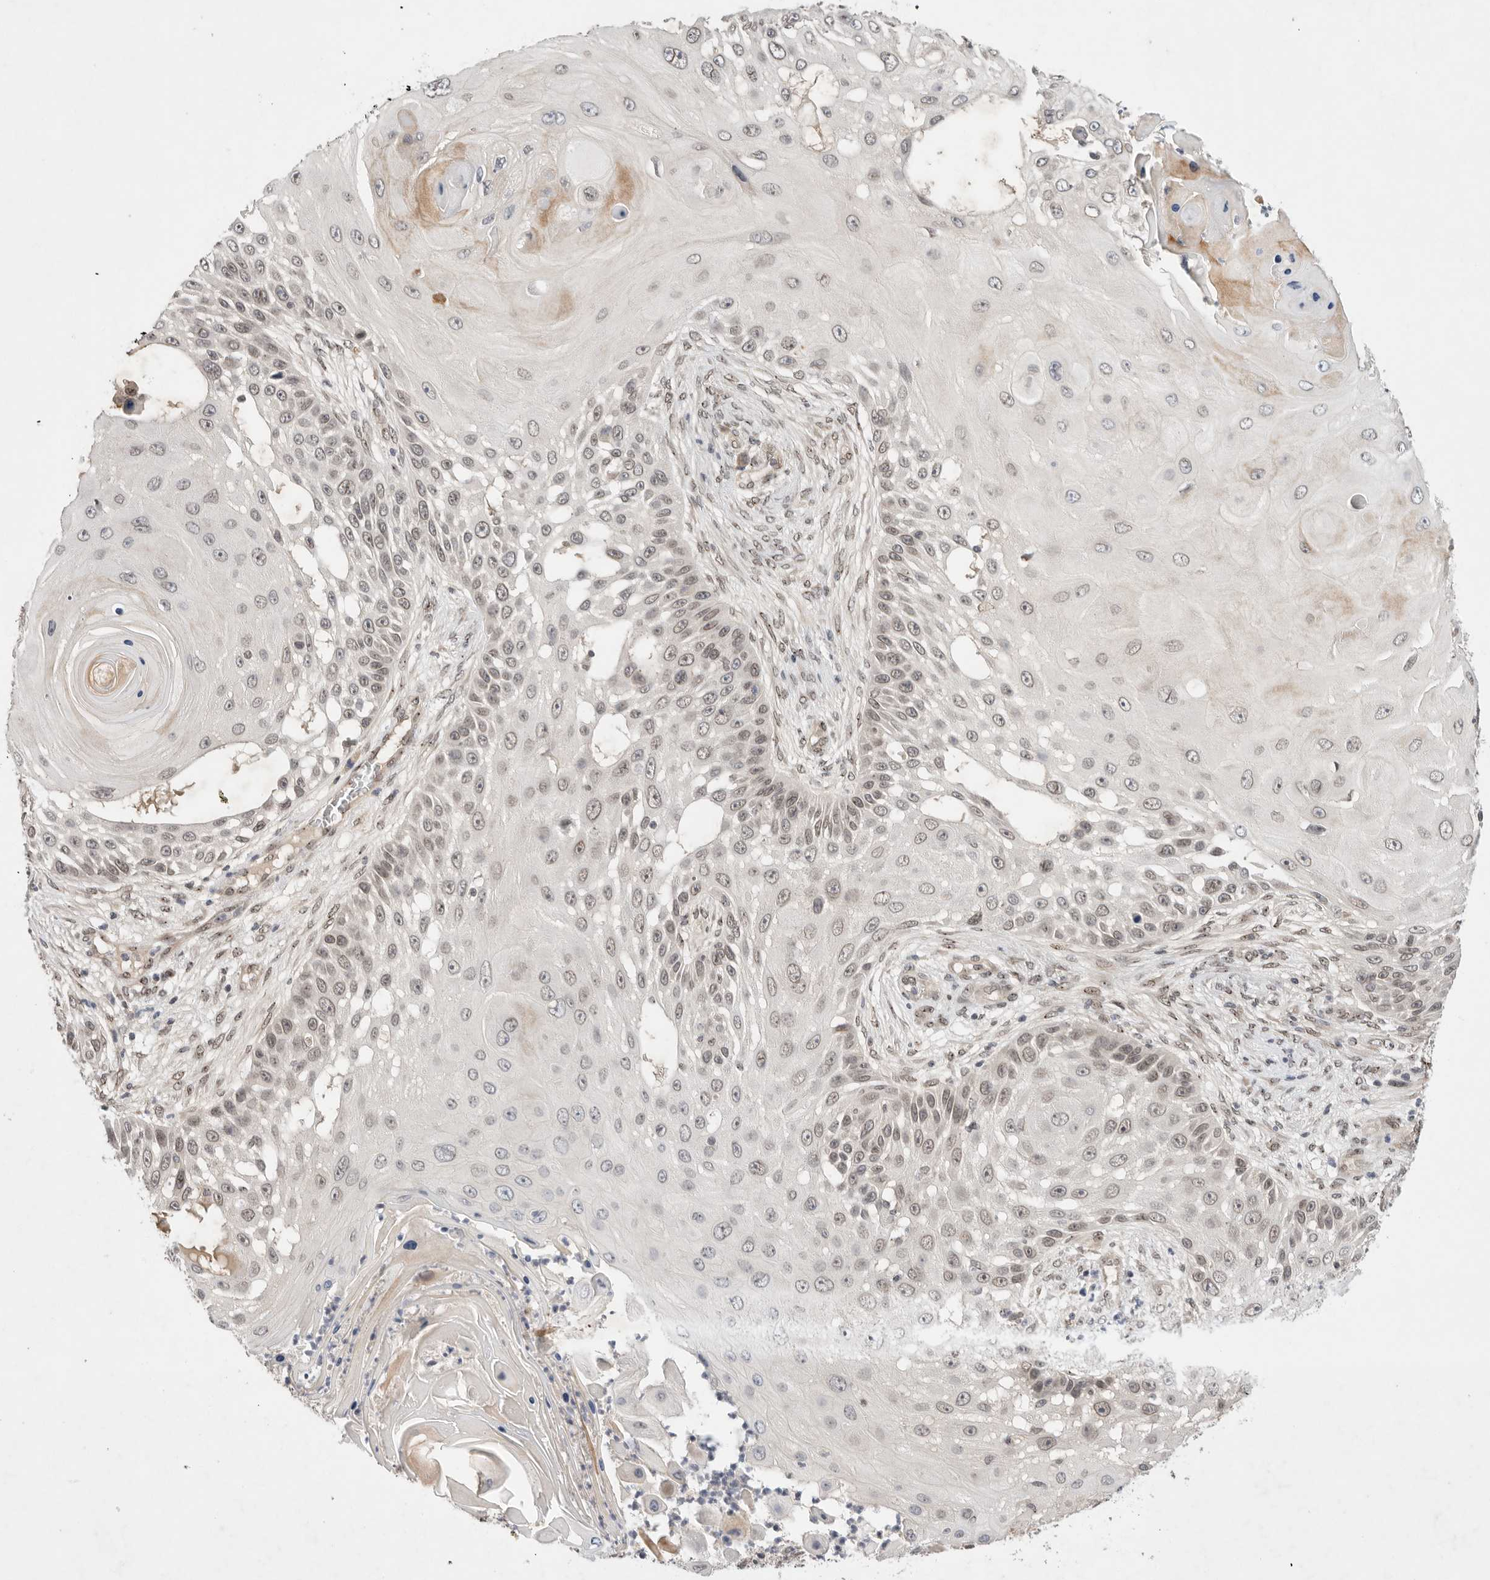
{"staining": {"intensity": "weak", "quantity": "25%-75%", "location": "nuclear"}, "tissue": "skin cancer", "cell_type": "Tumor cells", "image_type": "cancer", "snomed": [{"axis": "morphology", "description": "Squamous cell carcinoma, NOS"}, {"axis": "topography", "description": "Skin"}], "caption": "Skin squamous cell carcinoma stained with DAB IHC exhibits low levels of weak nuclear staining in approximately 25%-75% of tumor cells. (Brightfield microscopy of DAB IHC at high magnification).", "gene": "LEMD3", "patient": {"sex": "female", "age": 44}}